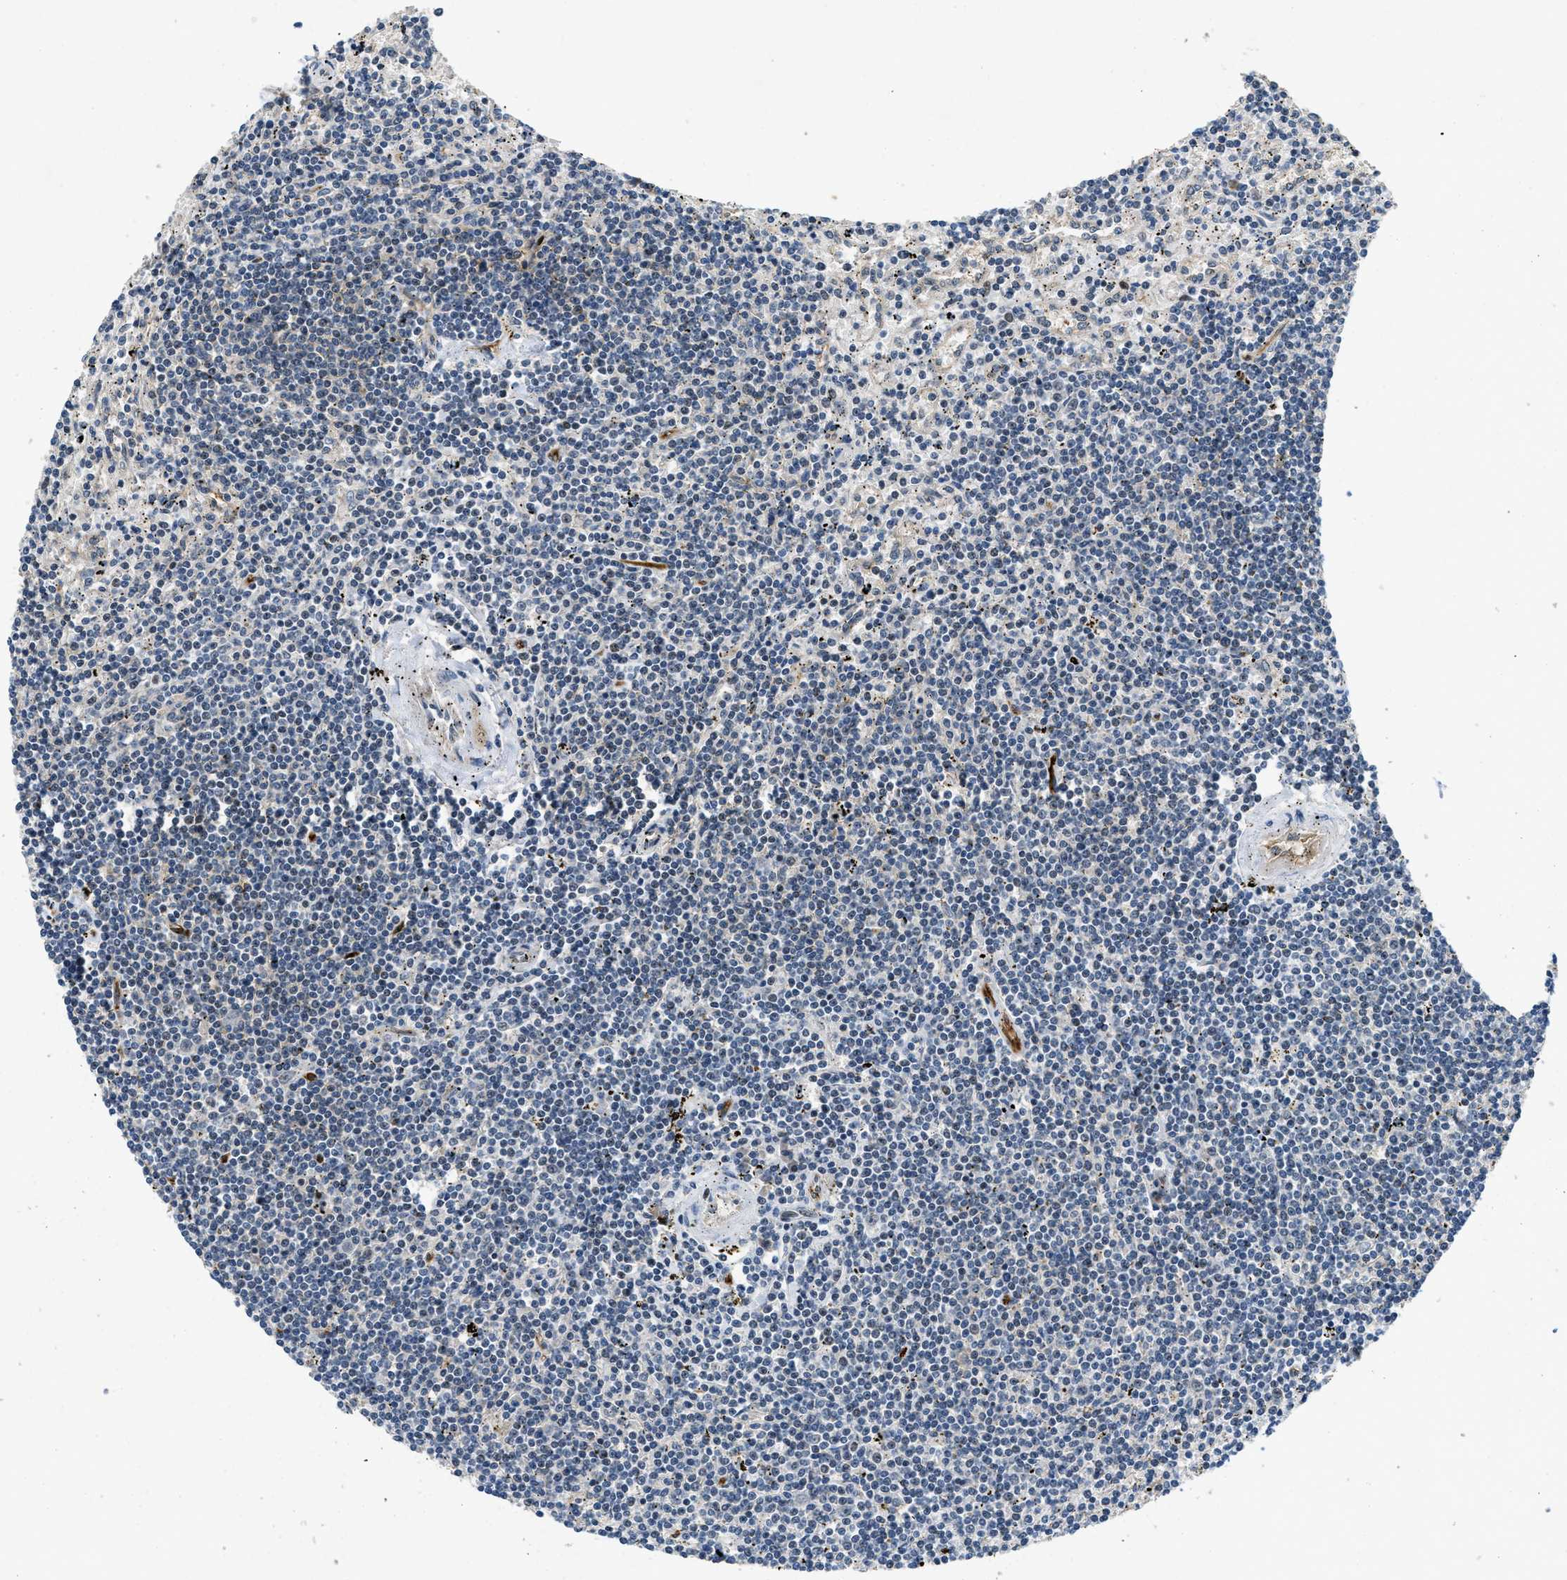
{"staining": {"intensity": "negative", "quantity": "none", "location": "none"}, "tissue": "lymphoma", "cell_type": "Tumor cells", "image_type": "cancer", "snomed": [{"axis": "morphology", "description": "Malignant lymphoma, non-Hodgkin's type, Low grade"}, {"axis": "topography", "description": "Spleen"}], "caption": "Tumor cells show no significant staining in lymphoma.", "gene": "SLCO2A1", "patient": {"sex": "male", "age": 76}}